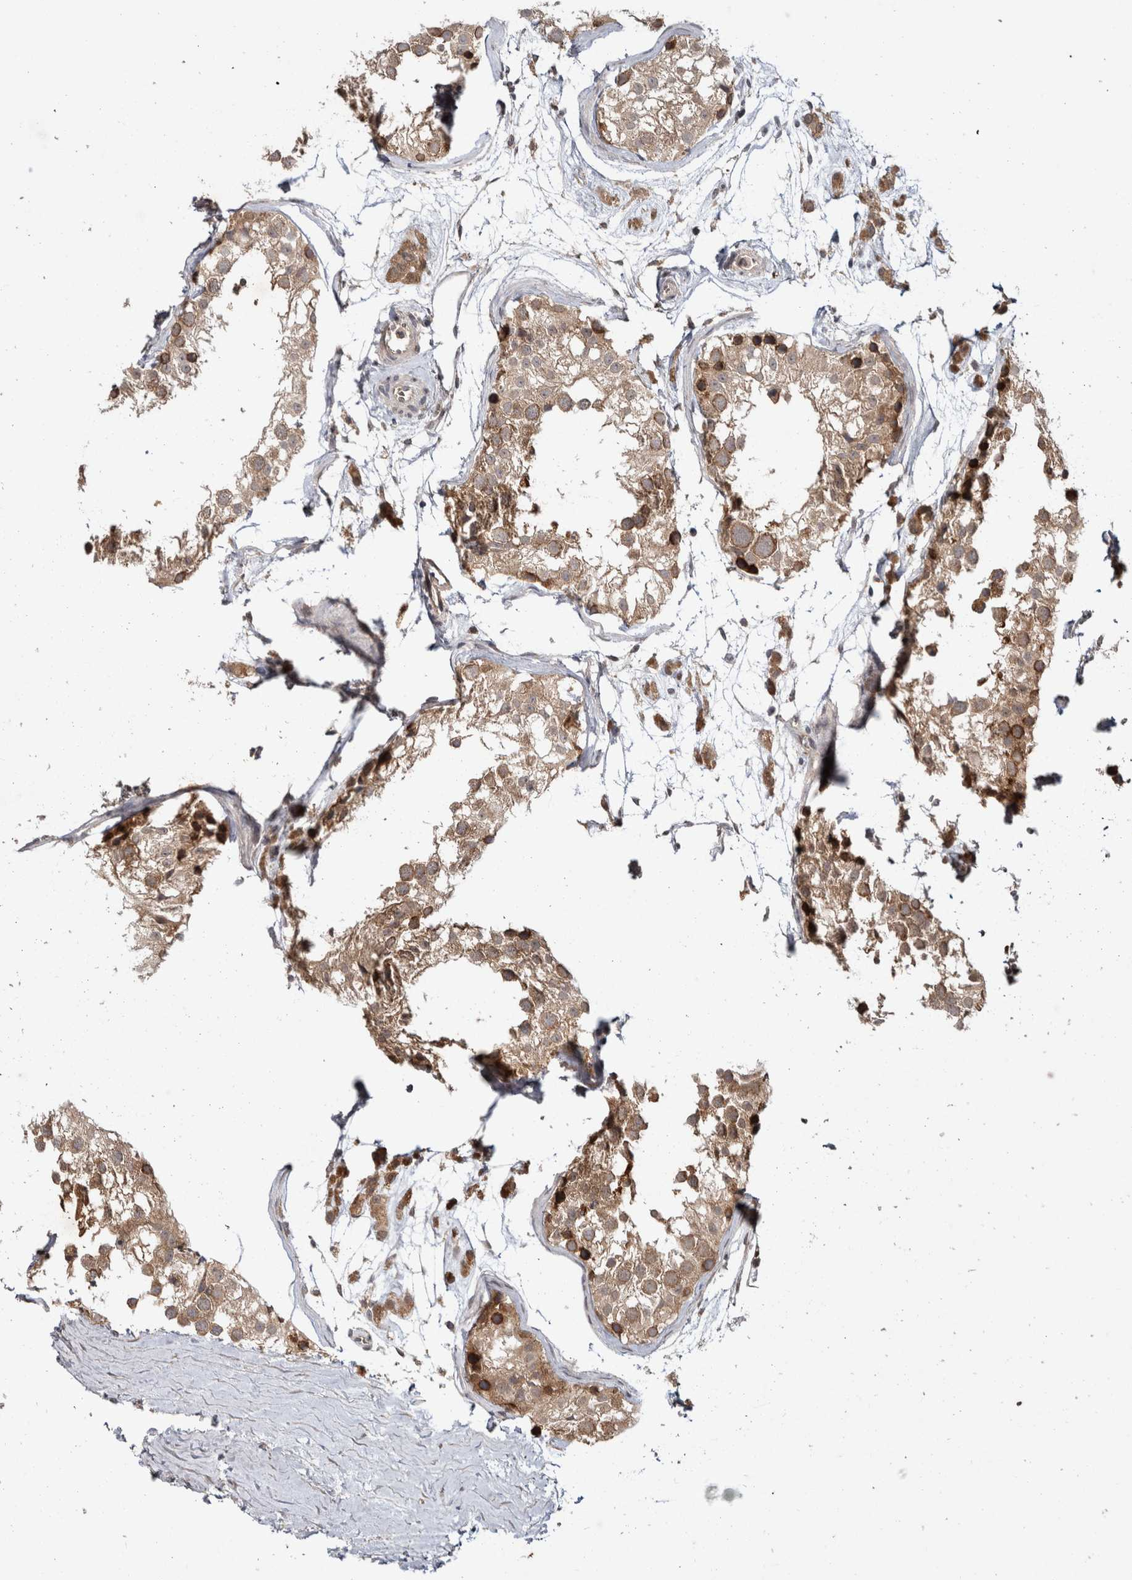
{"staining": {"intensity": "moderate", "quantity": ">75%", "location": "cytoplasmic/membranous"}, "tissue": "testis", "cell_type": "Cells in seminiferous ducts", "image_type": "normal", "snomed": [{"axis": "morphology", "description": "Normal tissue, NOS"}, {"axis": "morphology", "description": "Adenocarcinoma, metastatic, NOS"}, {"axis": "topography", "description": "Testis"}], "caption": "Immunohistochemistry (IHC) image of normal testis stained for a protein (brown), which displays medium levels of moderate cytoplasmic/membranous positivity in approximately >75% of cells in seminiferous ducts.", "gene": "HMOX2", "patient": {"sex": "male", "age": 26}}